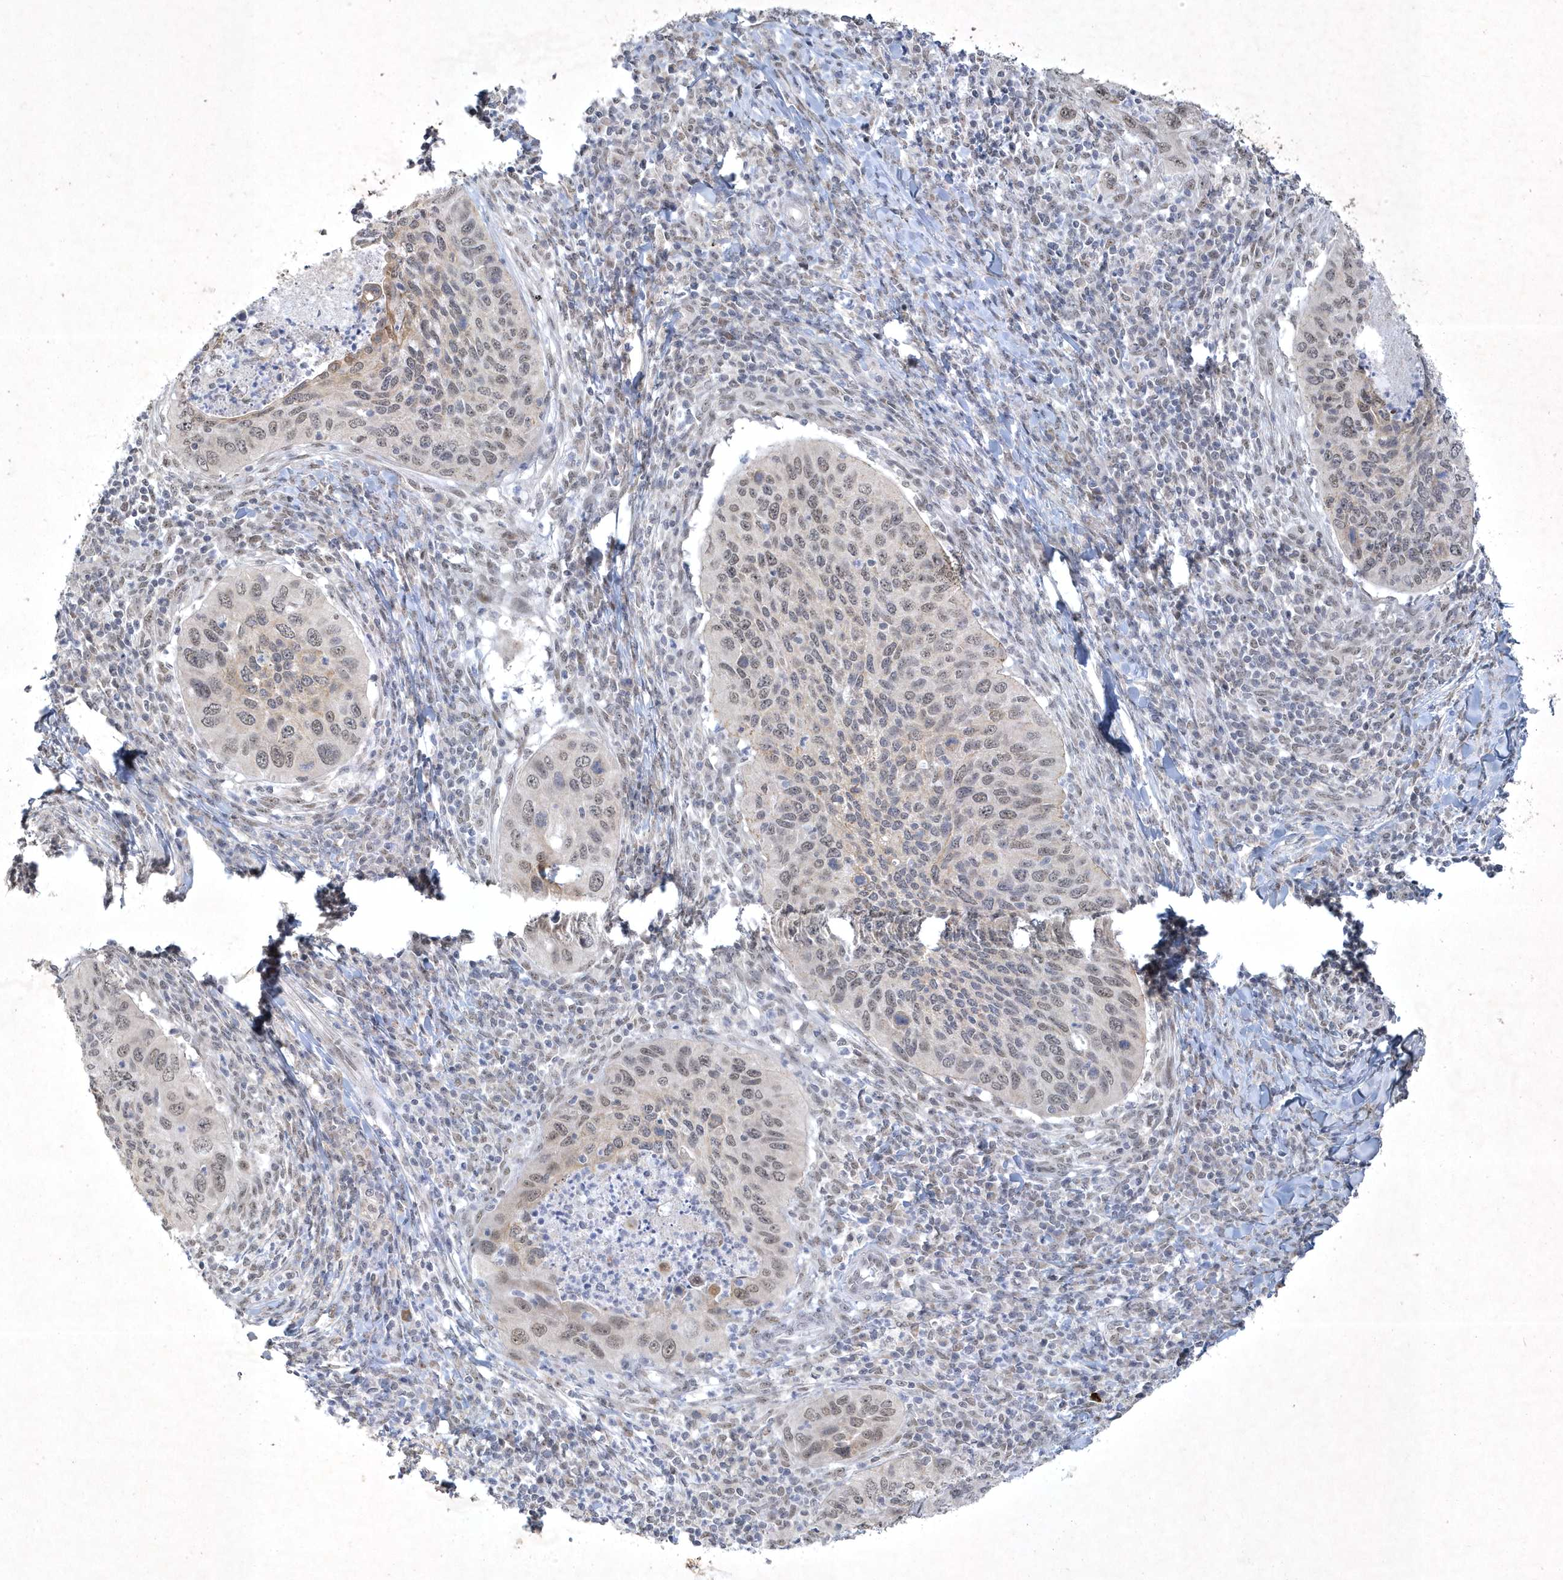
{"staining": {"intensity": "negative", "quantity": "none", "location": "none"}, "tissue": "cervical cancer", "cell_type": "Tumor cells", "image_type": "cancer", "snomed": [{"axis": "morphology", "description": "Squamous cell carcinoma, NOS"}, {"axis": "topography", "description": "Cervix"}], "caption": "Tumor cells show no significant staining in cervical squamous cell carcinoma. Brightfield microscopy of IHC stained with DAB (brown) and hematoxylin (blue), captured at high magnification.", "gene": "ZBTB9", "patient": {"sex": "female", "age": 38}}